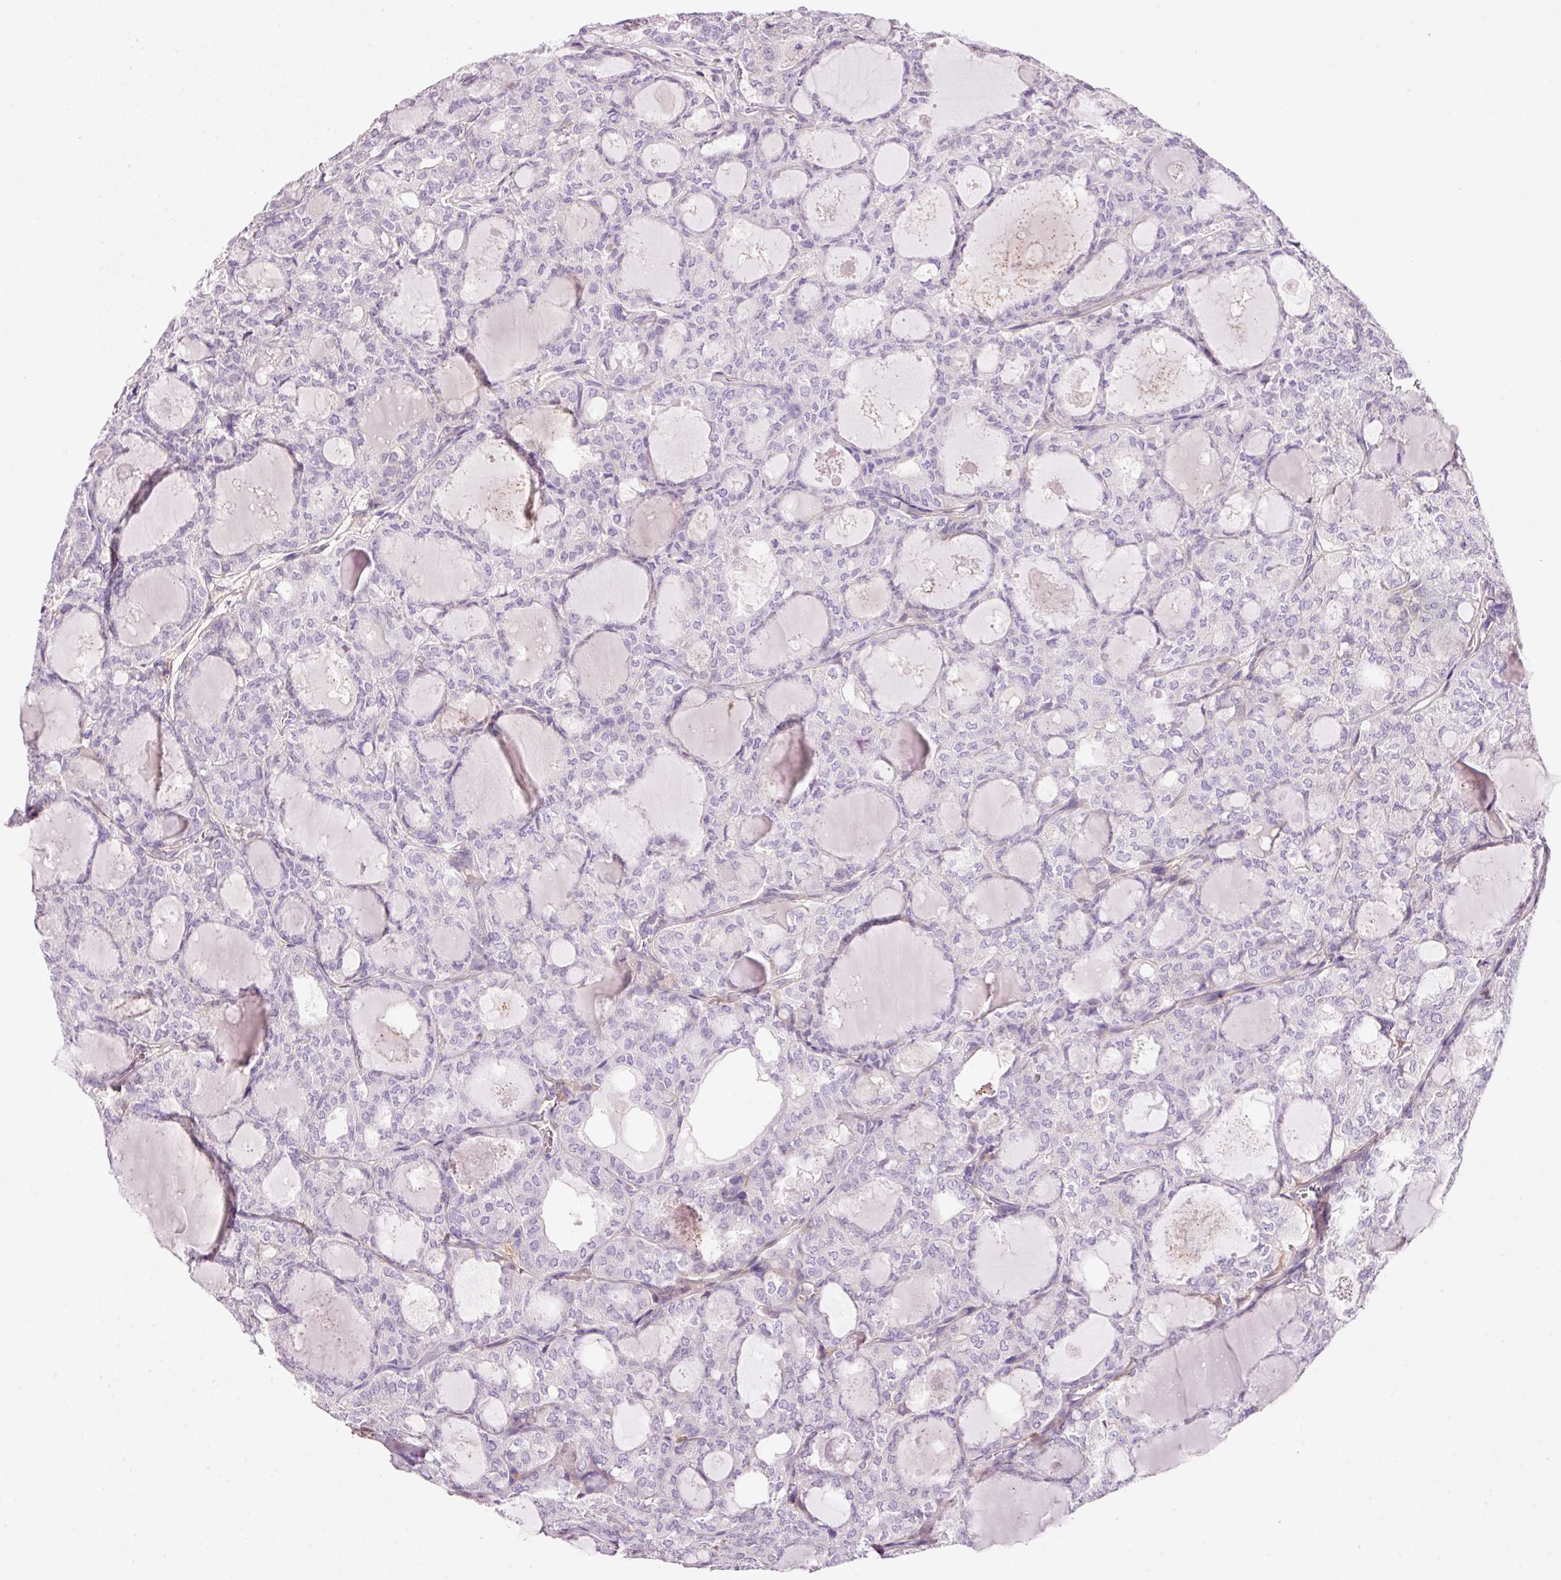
{"staining": {"intensity": "negative", "quantity": "none", "location": "none"}, "tissue": "thyroid cancer", "cell_type": "Tumor cells", "image_type": "cancer", "snomed": [{"axis": "morphology", "description": "Follicular adenoma carcinoma, NOS"}, {"axis": "topography", "description": "Thyroid gland"}], "caption": "DAB immunohistochemical staining of thyroid follicular adenoma carcinoma reveals no significant expression in tumor cells.", "gene": "SOS2", "patient": {"sex": "male", "age": 75}}